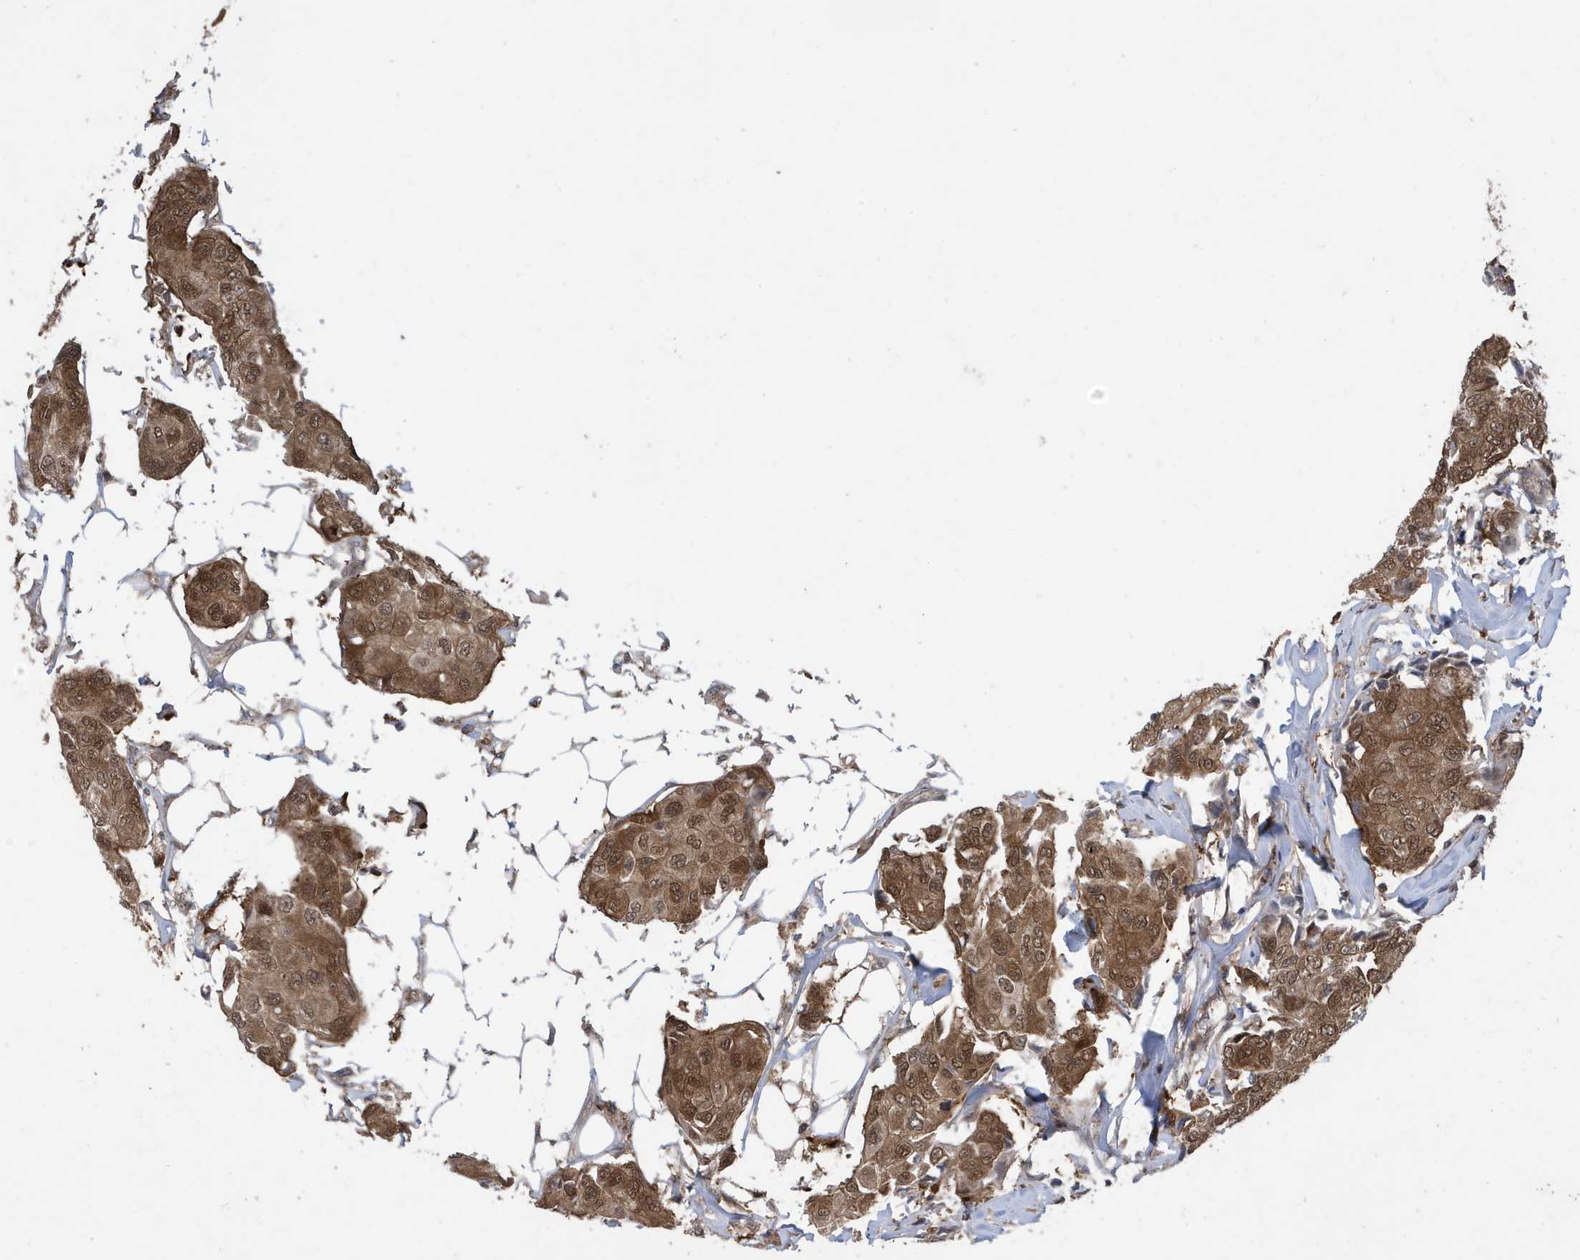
{"staining": {"intensity": "moderate", "quantity": ">75%", "location": "cytoplasmic/membranous,nuclear"}, "tissue": "breast cancer", "cell_type": "Tumor cells", "image_type": "cancer", "snomed": [{"axis": "morphology", "description": "Duct carcinoma"}, {"axis": "topography", "description": "Breast"}], "caption": "Immunohistochemistry (DAB (3,3'-diaminobenzidine)) staining of breast invasive ductal carcinoma displays moderate cytoplasmic/membranous and nuclear protein expression in approximately >75% of tumor cells. (IHC, brightfield microscopy, high magnification).", "gene": "UBQLN1", "patient": {"sex": "female", "age": 80}}